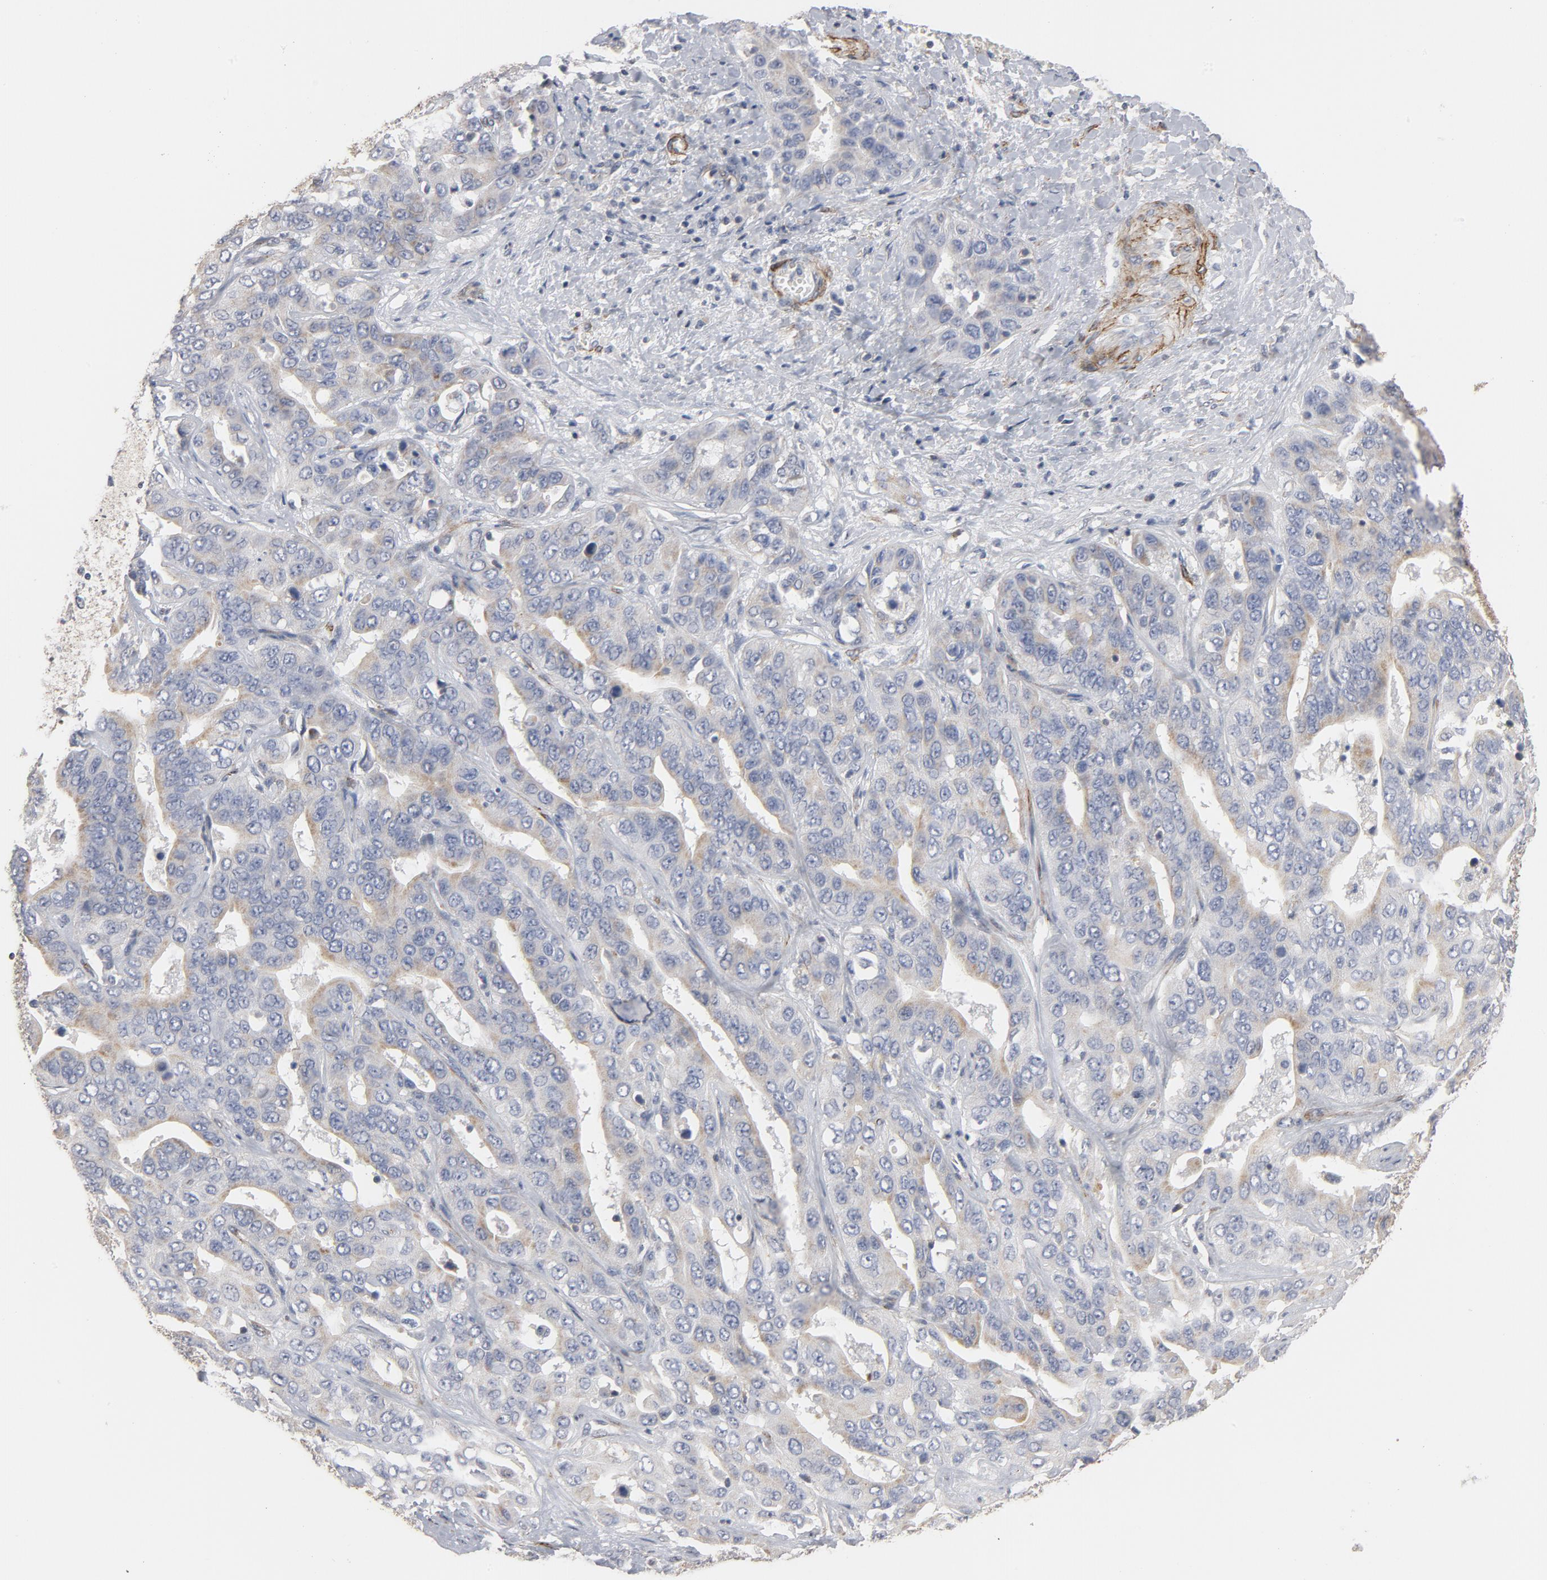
{"staining": {"intensity": "negative", "quantity": "none", "location": "none"}, "tissue": "liver cancer", "cell_type": "Tumor cells", "image_type": "cancer", "snomed": [{"axis": "morphology", "description": "Cholangiocarcinoma"}, {"axis": "topography", "description": "Liver"}], "caption": "Cholangiocarcinoma (liver) was stained to show a protein in brown. There is no significant staining in tumor cells. Nuclei are stained in blue.", "gene": "GNG2", "patient": {"sex": "female", "age": 52}}